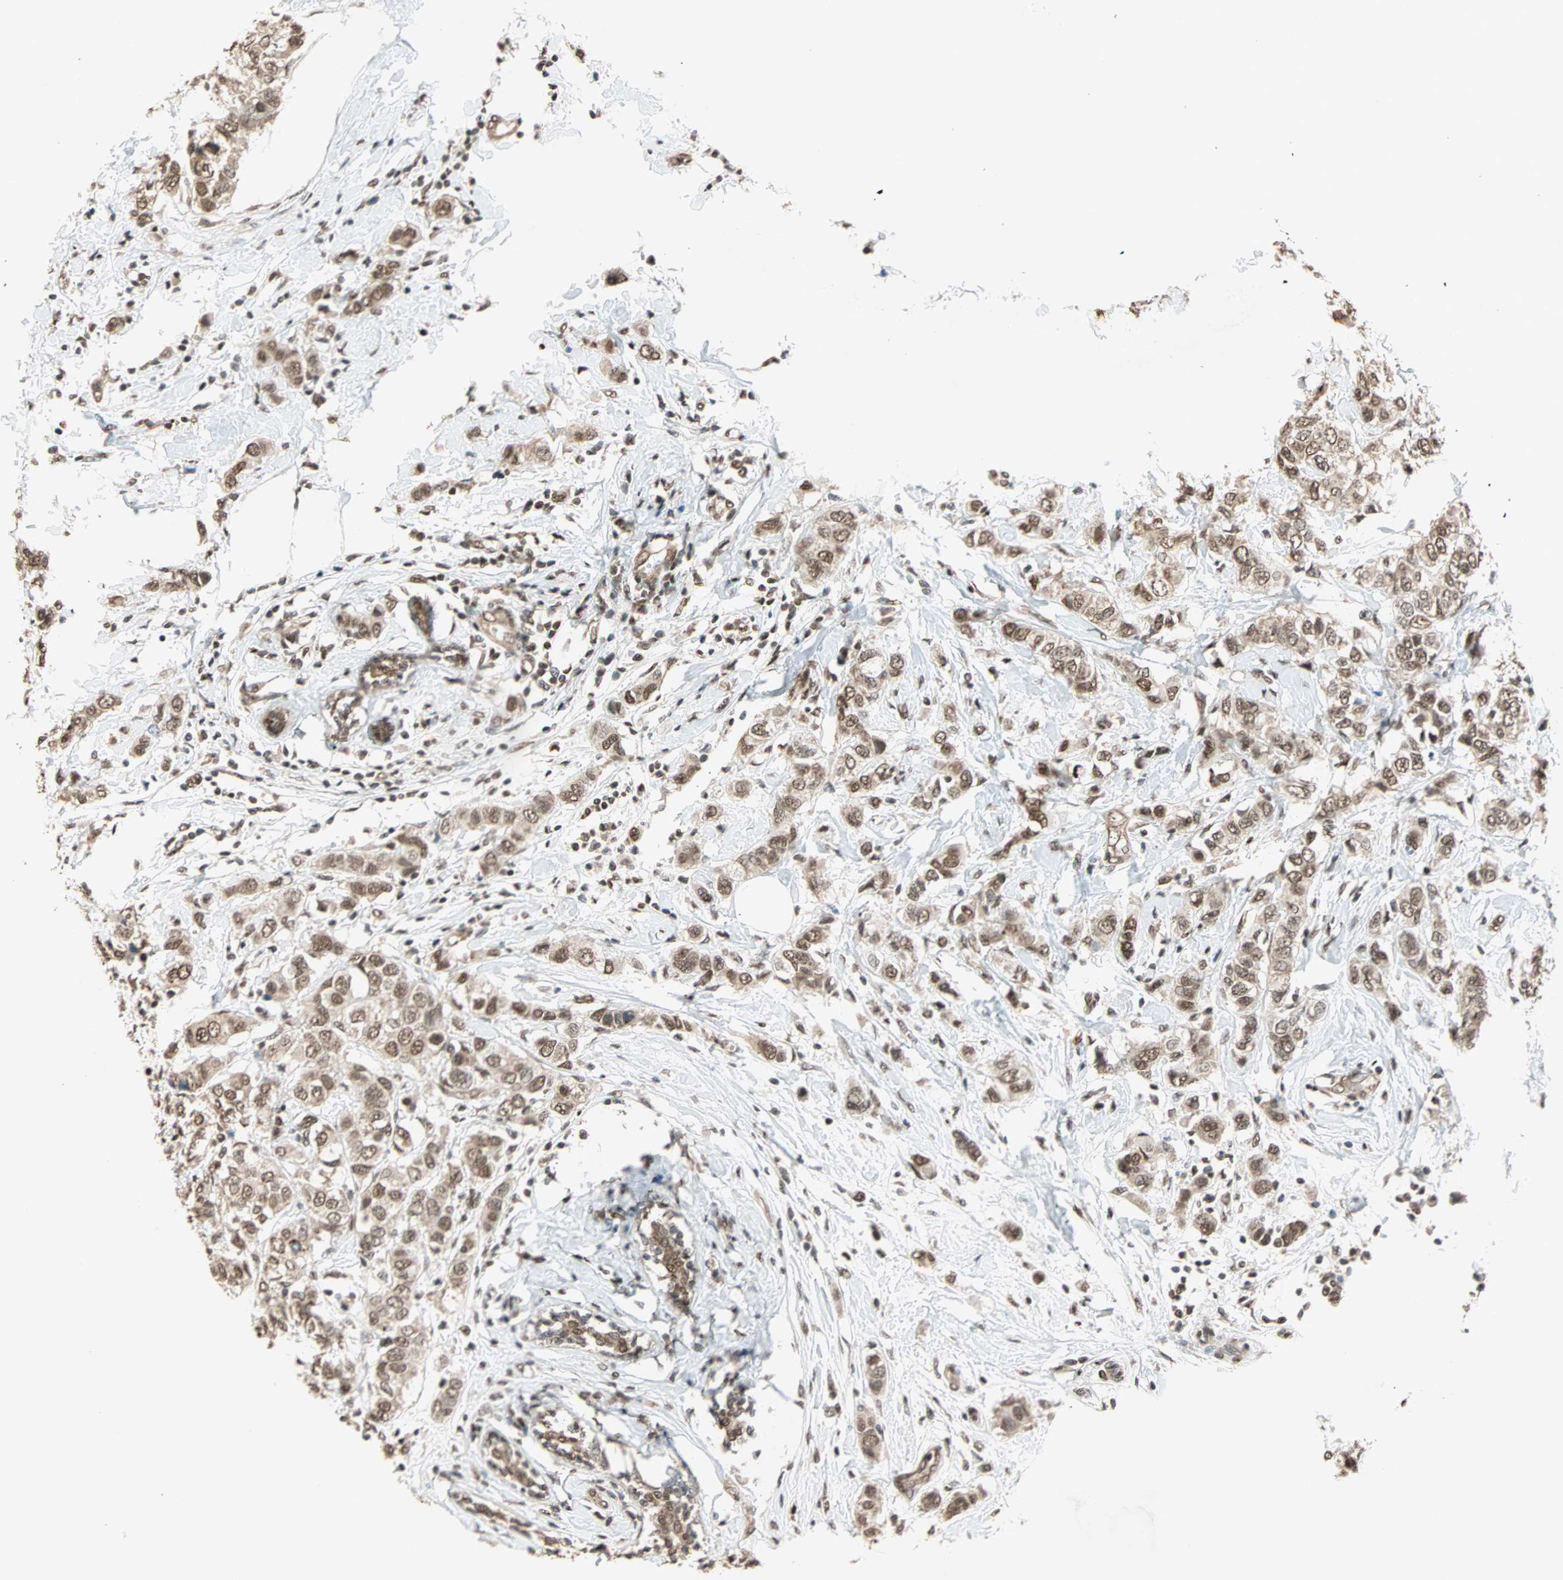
{"staining": {"intensity": "moderate", "quantity": ">75%", "location": "nuclear"}, "tissue": "breast cancer", "cell_type": "Tumor cells", "image_type": "cancer", "snomed": [{"axis": "morphology", "description": "Duct carcinoma"}, {"axis": "topography", "description": "Breast"}], "caption": "This image reveals immunohistochemistry staining of human breast cancer, with medium moderate nuclear positivity in approximately >75% of tumor cells.", "gene": "DAZAP1", "patient": {"sex": "female", "age": 50}}